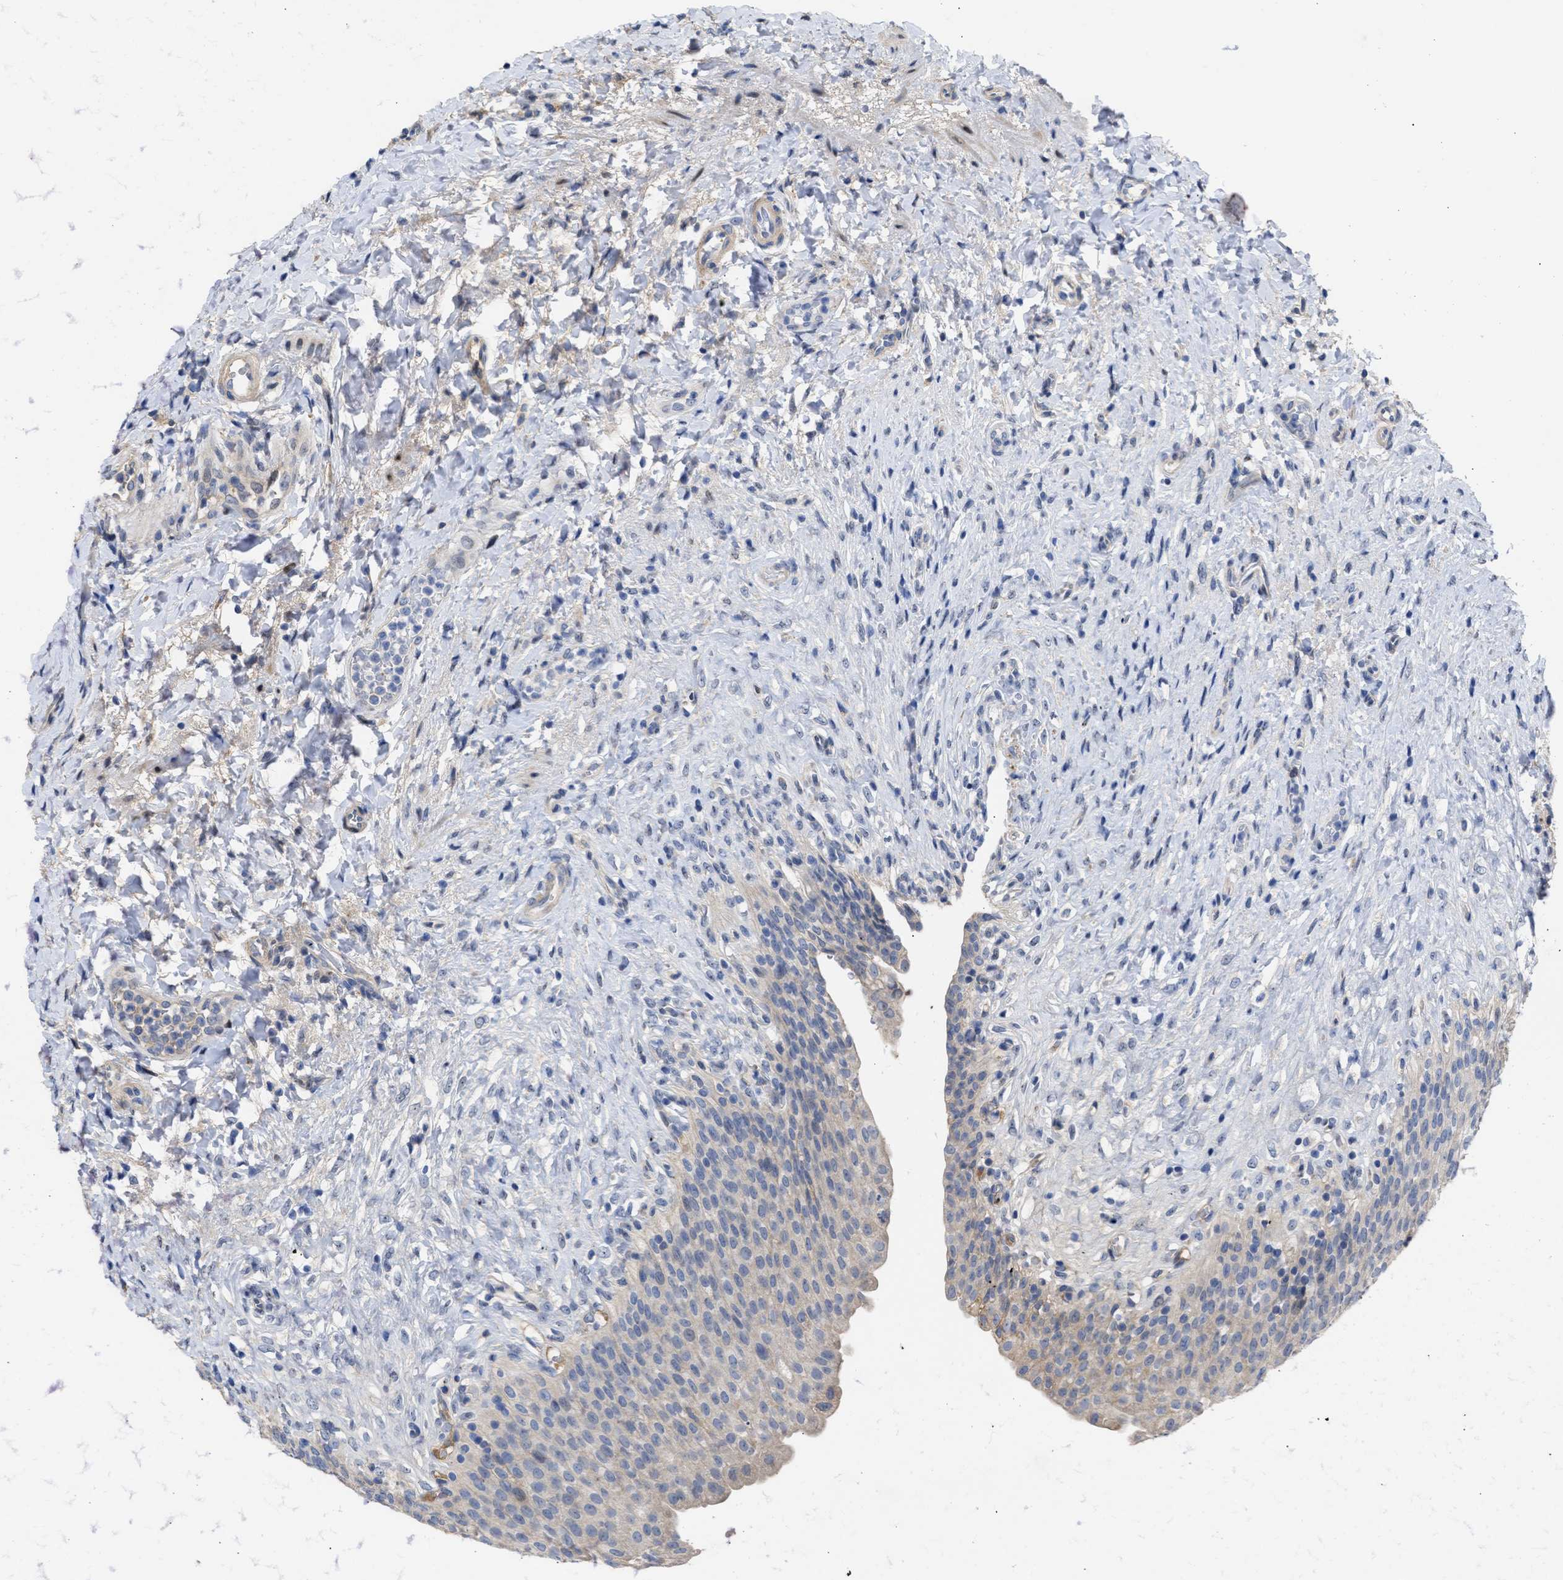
{"staining": {"intensity": "negative", "quantity": "none", "location": "none"}, "tissue": "urinary bladder", "cell_type": "Urothelial cells", "image_type": "normal", "snomed": [{"axis": "morphology", "description": "Urothelial carcinoma, High grade"}, {"axis": "topography", "description": "Urinary bladder"}], "caption": "The histopathology image displays no significant staining in urothelial cells of urinary bladder. (DAB immunohistochemistry (IHC) visualized using brightfield microscopy, high magnification).", "gene": "ARHGEF4", "patient": {"sex": "male", "age": 46}}